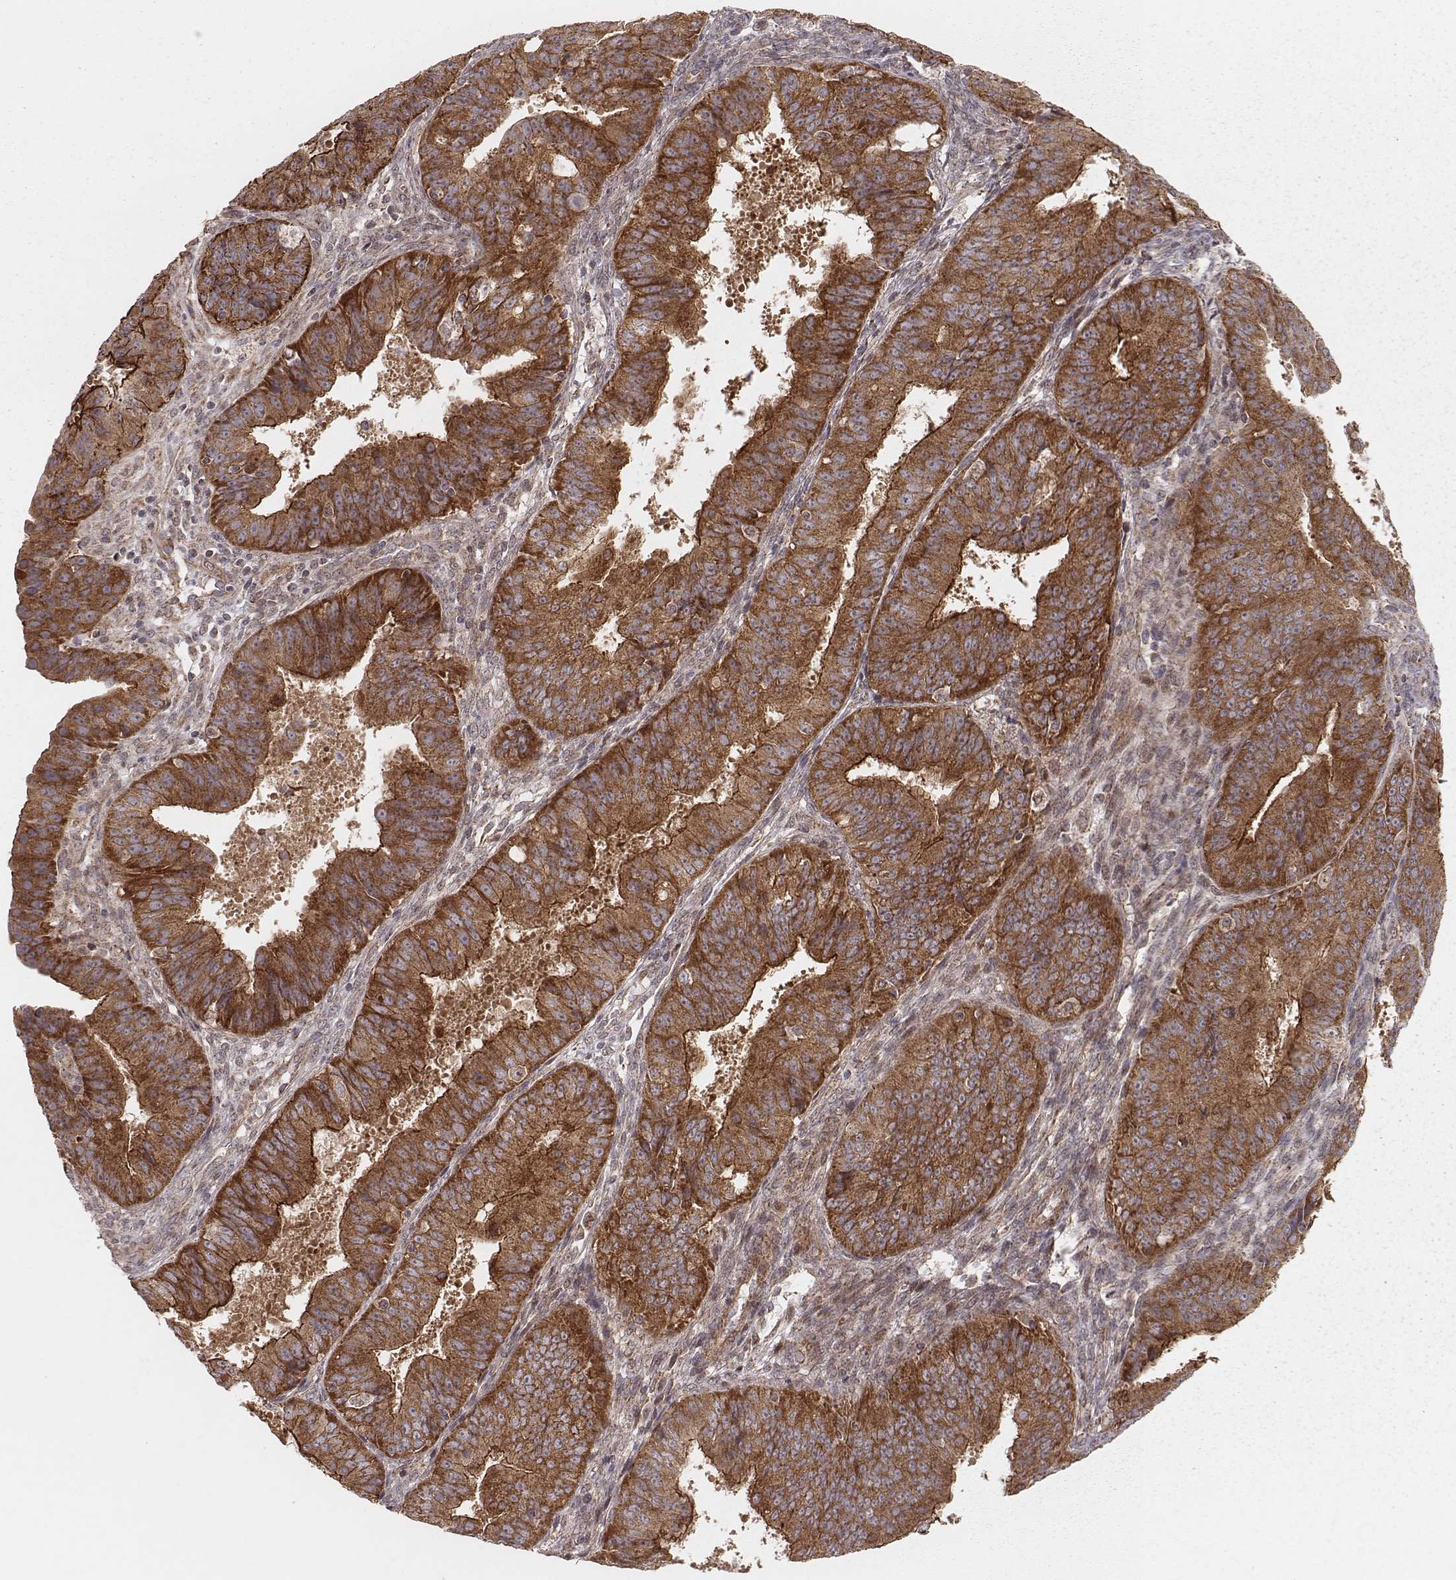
{"staining": {"intensity": "strong", "quantity": ">75%", "location": "cytoplasmic/membranous"}, "tissue": "ovarian cancer", "cell_type": "Tumor cells", "image_type": "cancer", "snomed": [{"axis": "morphology", "description": "Carcinoma, endometroid"}, {"axis": "topography", "description": "Ovary"}], "caption": "Tumor cells display strong cytoplasmic/membranous expression in about >75% of cells in ovarian endometroid carcinoma.", "gene": "NDUFA7", "patient": {"sex": "female", "age": 42}}